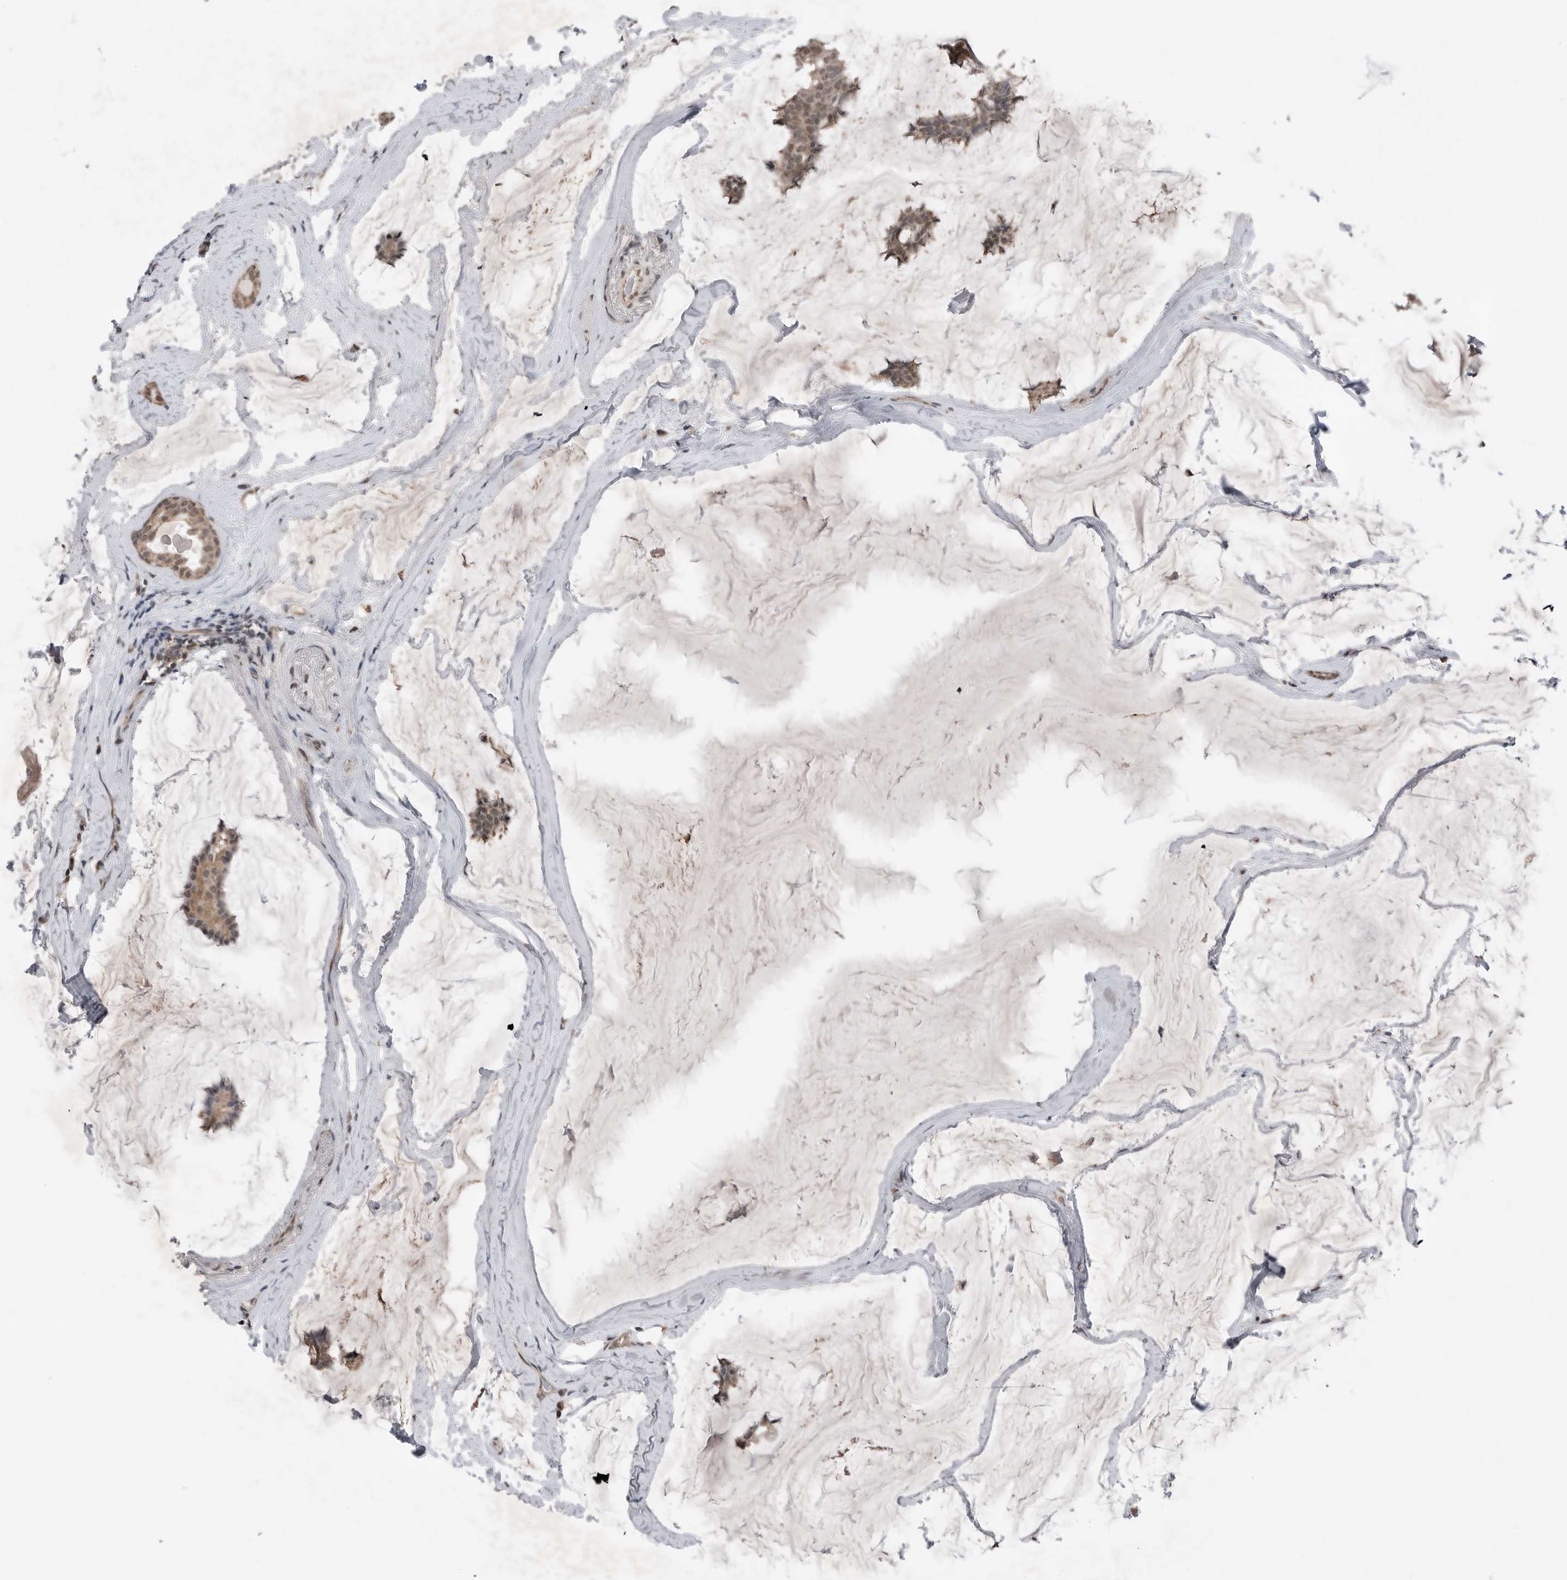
{"staining": {"intensity": "weak", "quantity": "25%-75%", "location": "cytoplasmic/membranous,nuclear"}, "tissue": "breast cancer", "cell_type": "Tumor cells", "image_type": "cancer", "snomed": [{"axis": "morphology", "description": "Duct carcinoma"}, {"axis": "topography", "description": "Breast"}], "caption": "A photomicrograph showing weak cytoplasmic/membranous and nuclear expression in approximately 25%-75% of tumor cells in breast cancer, as visualized by brown immunohistochemical staining.", "gene": "NTAQ1", "patient": {"sex": "female", "age": 93}}